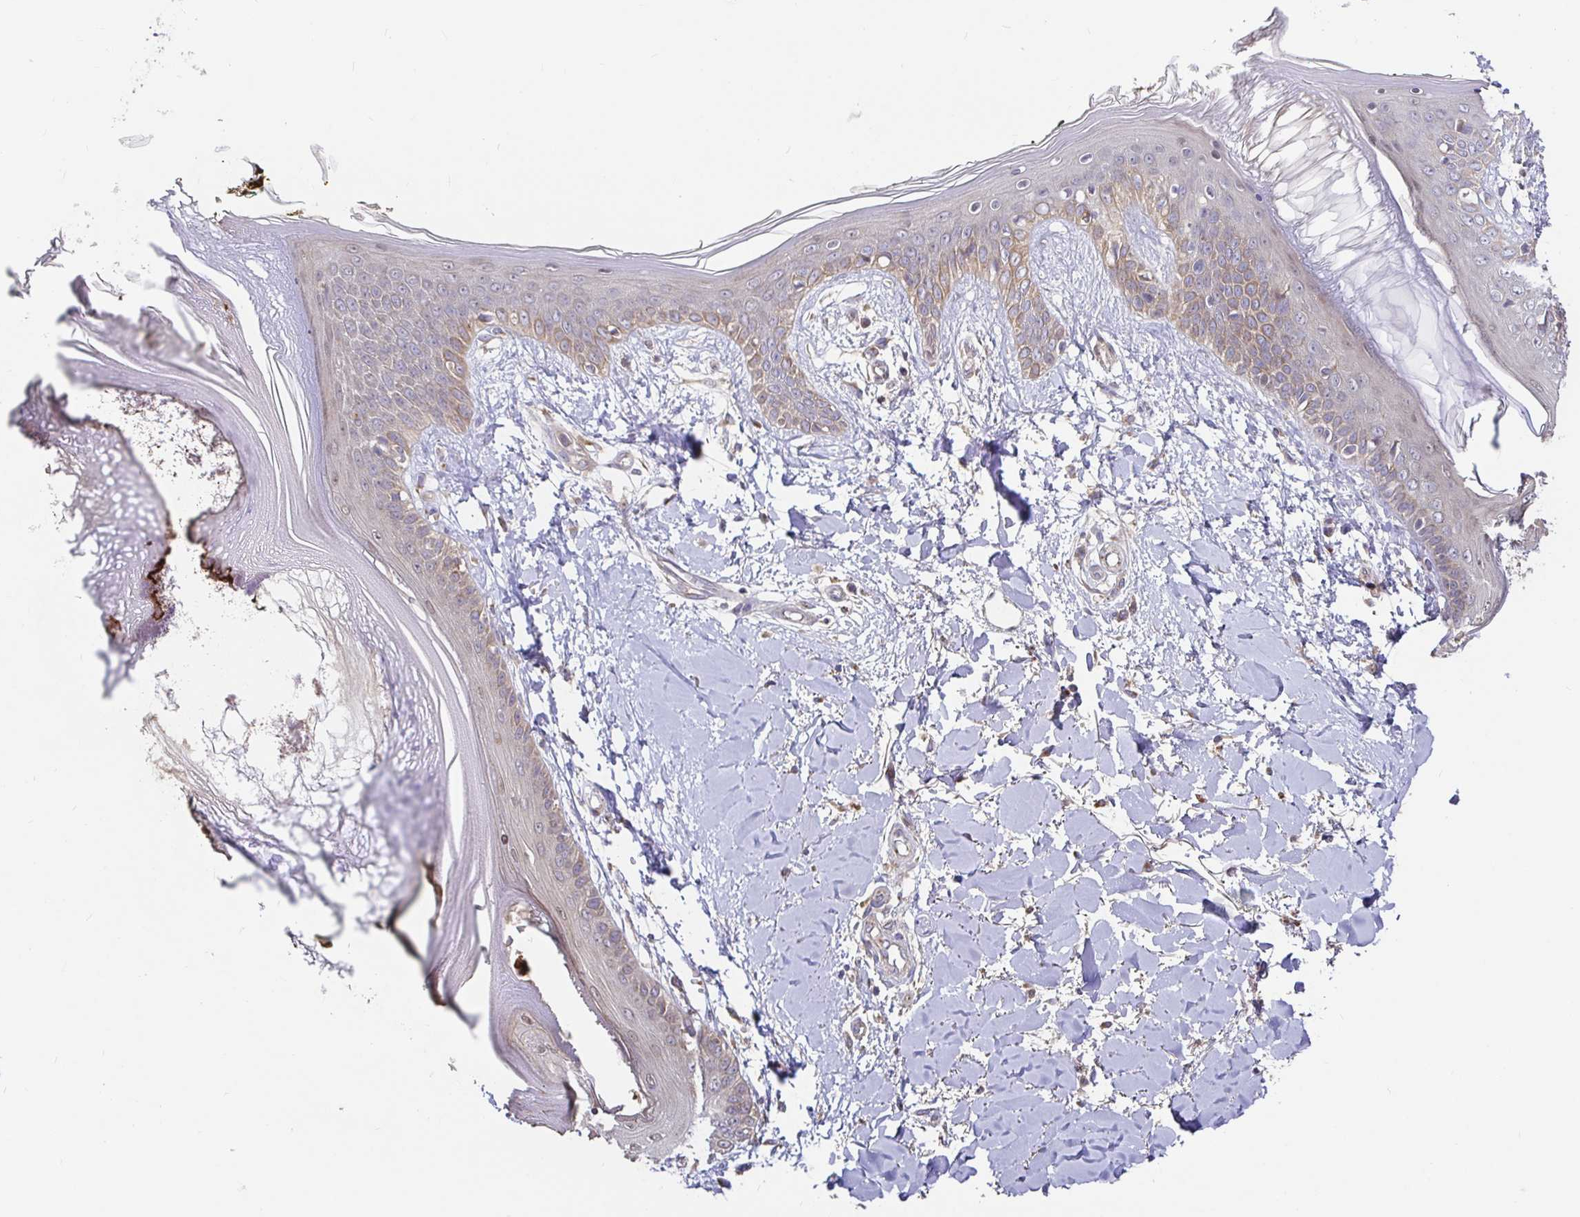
{"staining": {"intensity": "weak", "quantity": ">75%", "location": "cytoplasmic/membranous"}, "tissue": "skin", "cell_type": "Fibroblasts", "image_type": "normal", "snomed": [{"axis": "morphology", "description": "Normal tissue, NOS"}, {"axis": "topography", "description": "Skin"}], "caption": "IHC histopathology image of unremarkable skin: human skin stained using immunohistochemistry demonstrates low levels of weak protein expression localized specifically in the cytoplasmic/membranous of fibroblasts, appearing as a cytoplasmic/membranous brown color.", "gene": "ELP1", "patient": {"sex": "female", "age": 34}}